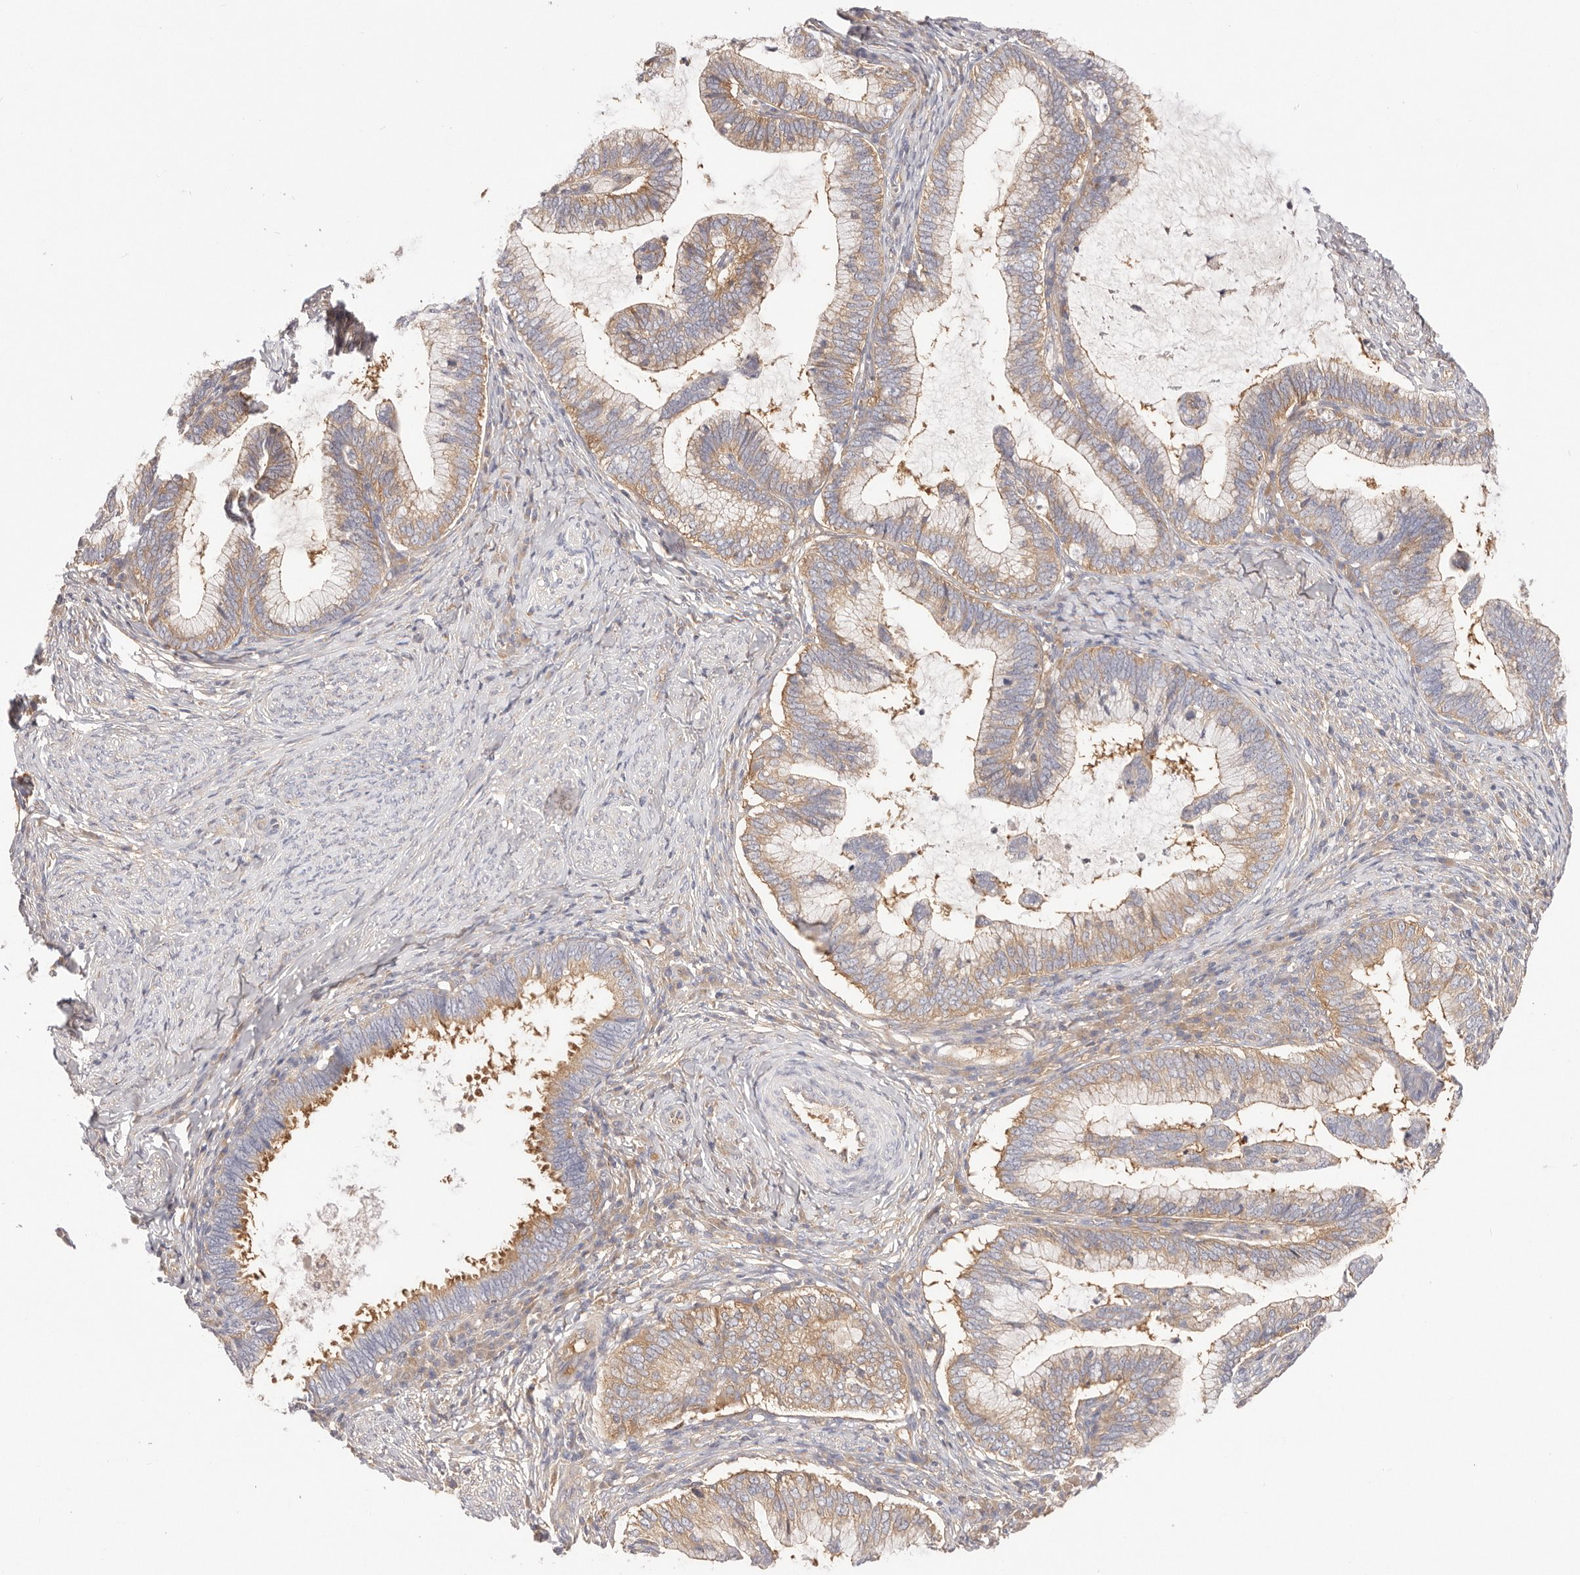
{"staining": {"intensity": "moderate", "quantity": "25%-75%", "location": "cytoplasmic/membranous"}, "tissue": "cervical cancer", "cell_type": "Tumor cells", "image_type": "cancer", "snomed": [{"axis": "morphology", "description": "Adenocarcinoma, NOS"}, {"axis": "topography", "description": "Cervix"}], "caption": "Tumor cells show medium levels of moderate cytoplasmic/membranous expression in approximately 25%-75% of cells in cervical adenocarcinoma.", "gene": "KCMF1", "patient": {"sex": "female", "age": 36}}